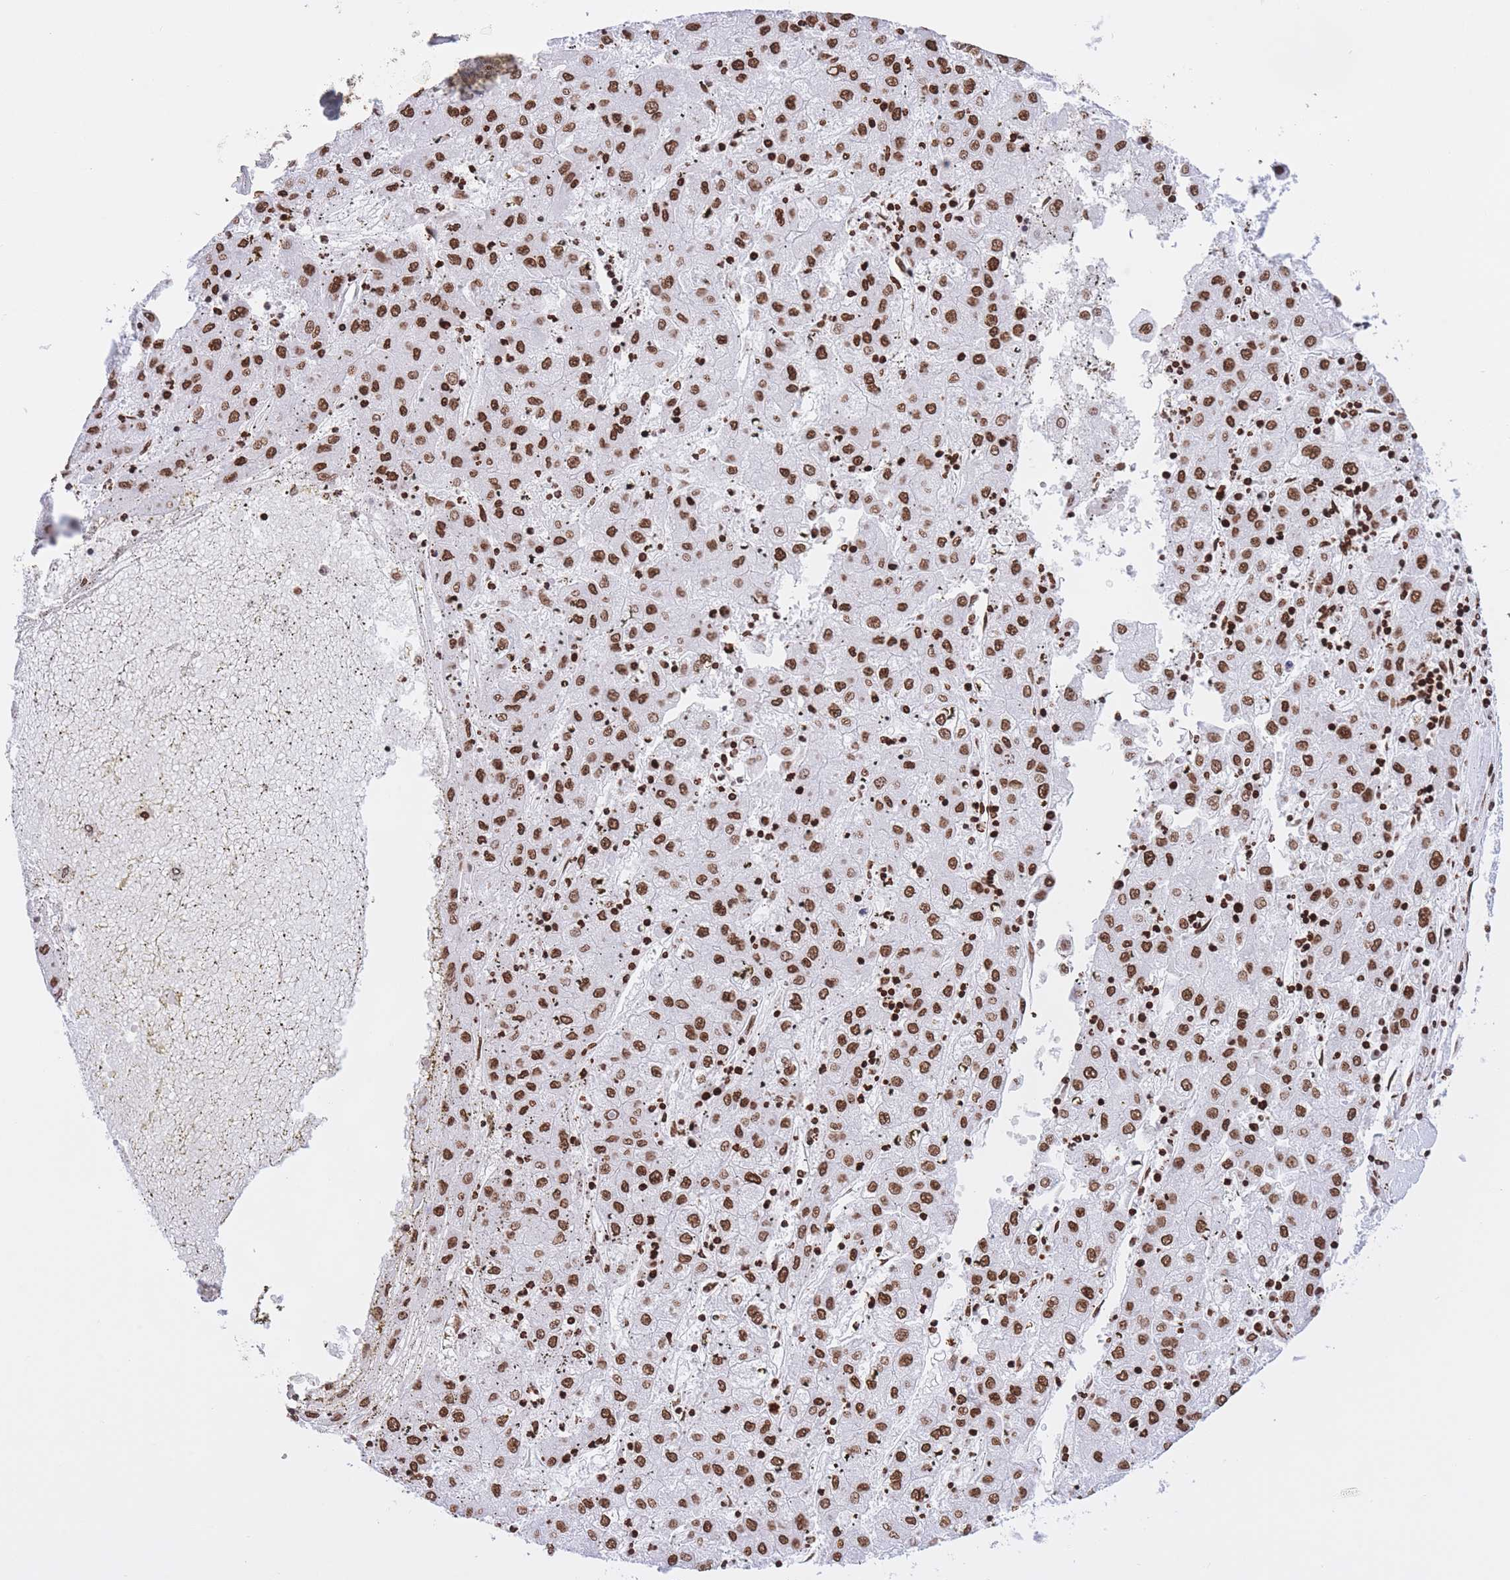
{"staining": {"intensity": "moderate", "quantity": ">75%", "location": "nuclear"}, "tissue": "liver cancer", "cell_type": "Tumor cells", "image_type": "cancer", "snomed": [{"axis": "morphology", "description": "Carcinoma, Hepatocellular, NOS"}, {"axis": "topography", "description": "Liver"}], "caption": "This histopathology image displays immunohistochemistry (IHC) staining of liver cancer (hepatocellular carcinoma), with medium moderate nuclear expression in about >75% of tumor cells.", "gene": "H2BC11", "patient": {"sex": "male", "age": 72}}